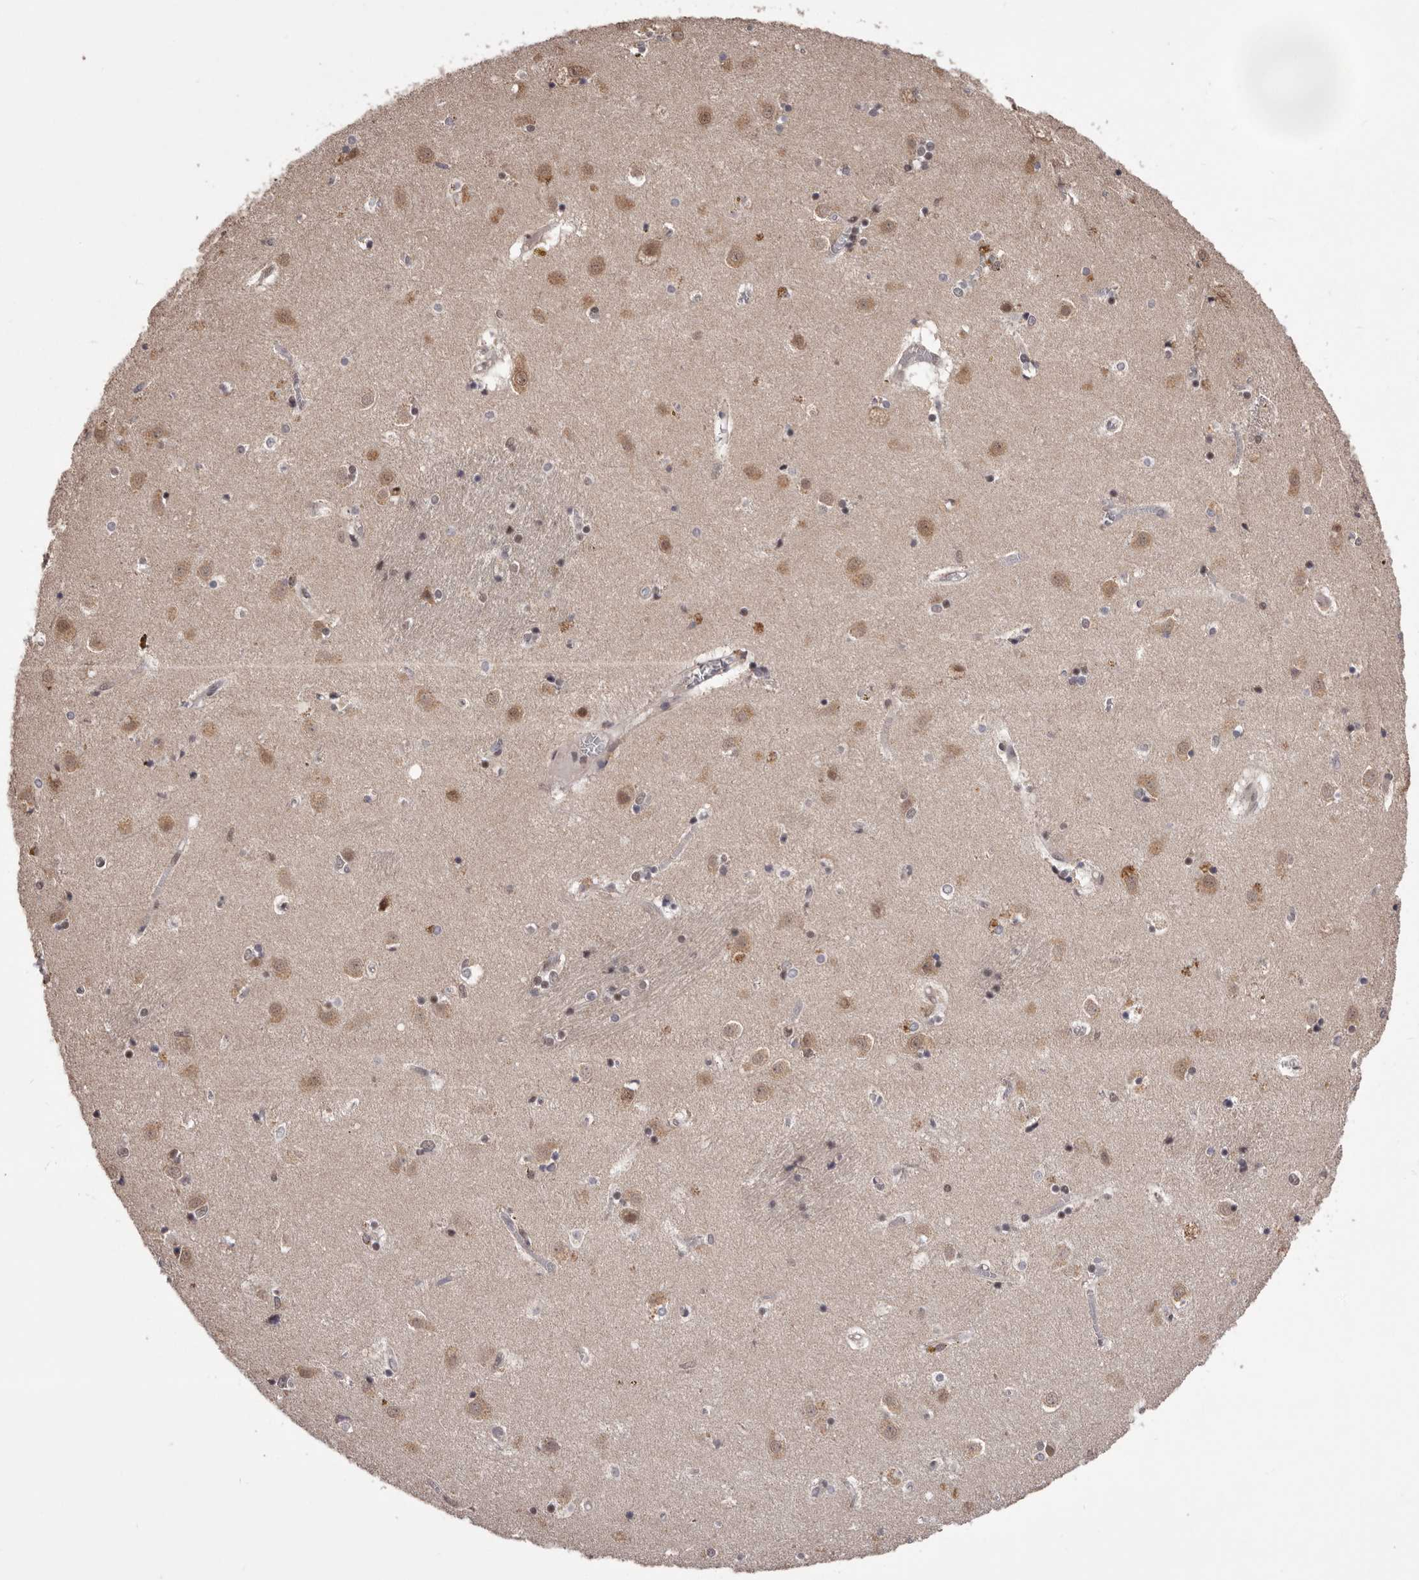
{"staining": {"intensity": "weak", "quantity": "25%-75%", "location": "cytoplasmic/membranous"}, "tissue": "caudate", "cell_type": "Glial cells", "image_type": "normal", "snomed": [{"axis": "morphology", "description": "Normal tissue, NOS"}, {"axis": "topography", "description": "Lateral ventricle wall"}], "caption": "Caudate stained with immunohistochemistry demonstrates weak cytoplasmic/membranous staining in about 25%-75% of glial cells. The staining was performed using DAB (3,3'-diaminobenzidine), with brown indicating positive protein expression. Nuclei are stained blue with hematoxylin.", "gene": "CELF3", "patient": {"sex": "male", "age": 70}}